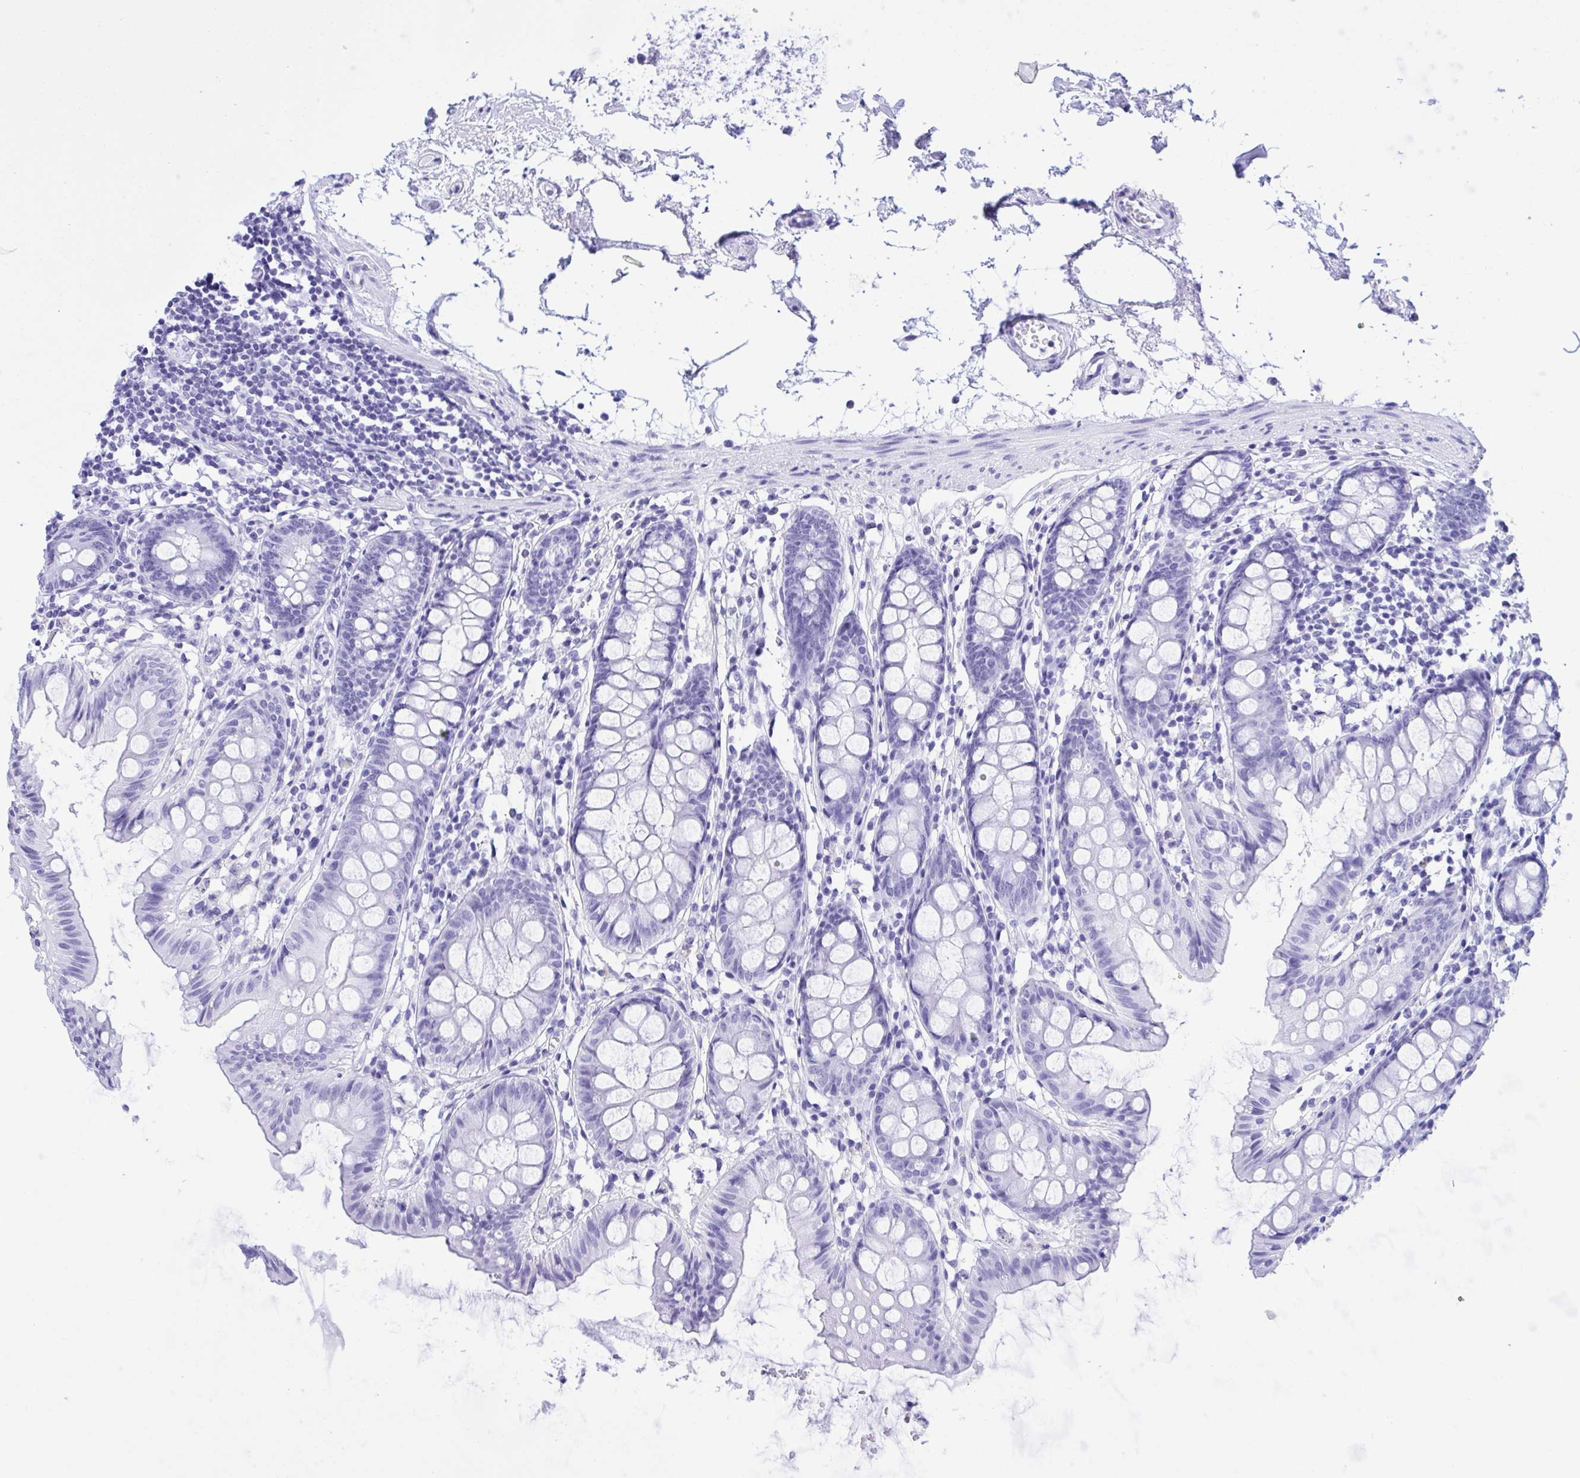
{"staining": {"intensity": "negative", "quantity": "none", "location": "none"}, "tissue": "colon", "cell_type": "Endothelial cells", "image_type": "normal", "snomed": [{"axis": "morphology", "description": "Normal tissue, NOS"}, {"axis": "topography", "description": "Colon"}], "caption": "This is a photomicrograph of IHC staining of normal colon, which shows no expression in endothelial cells. Nuclei are stained in blue.", "gene": "TLN2", "patient": {"sex": "female", "age": 84}}